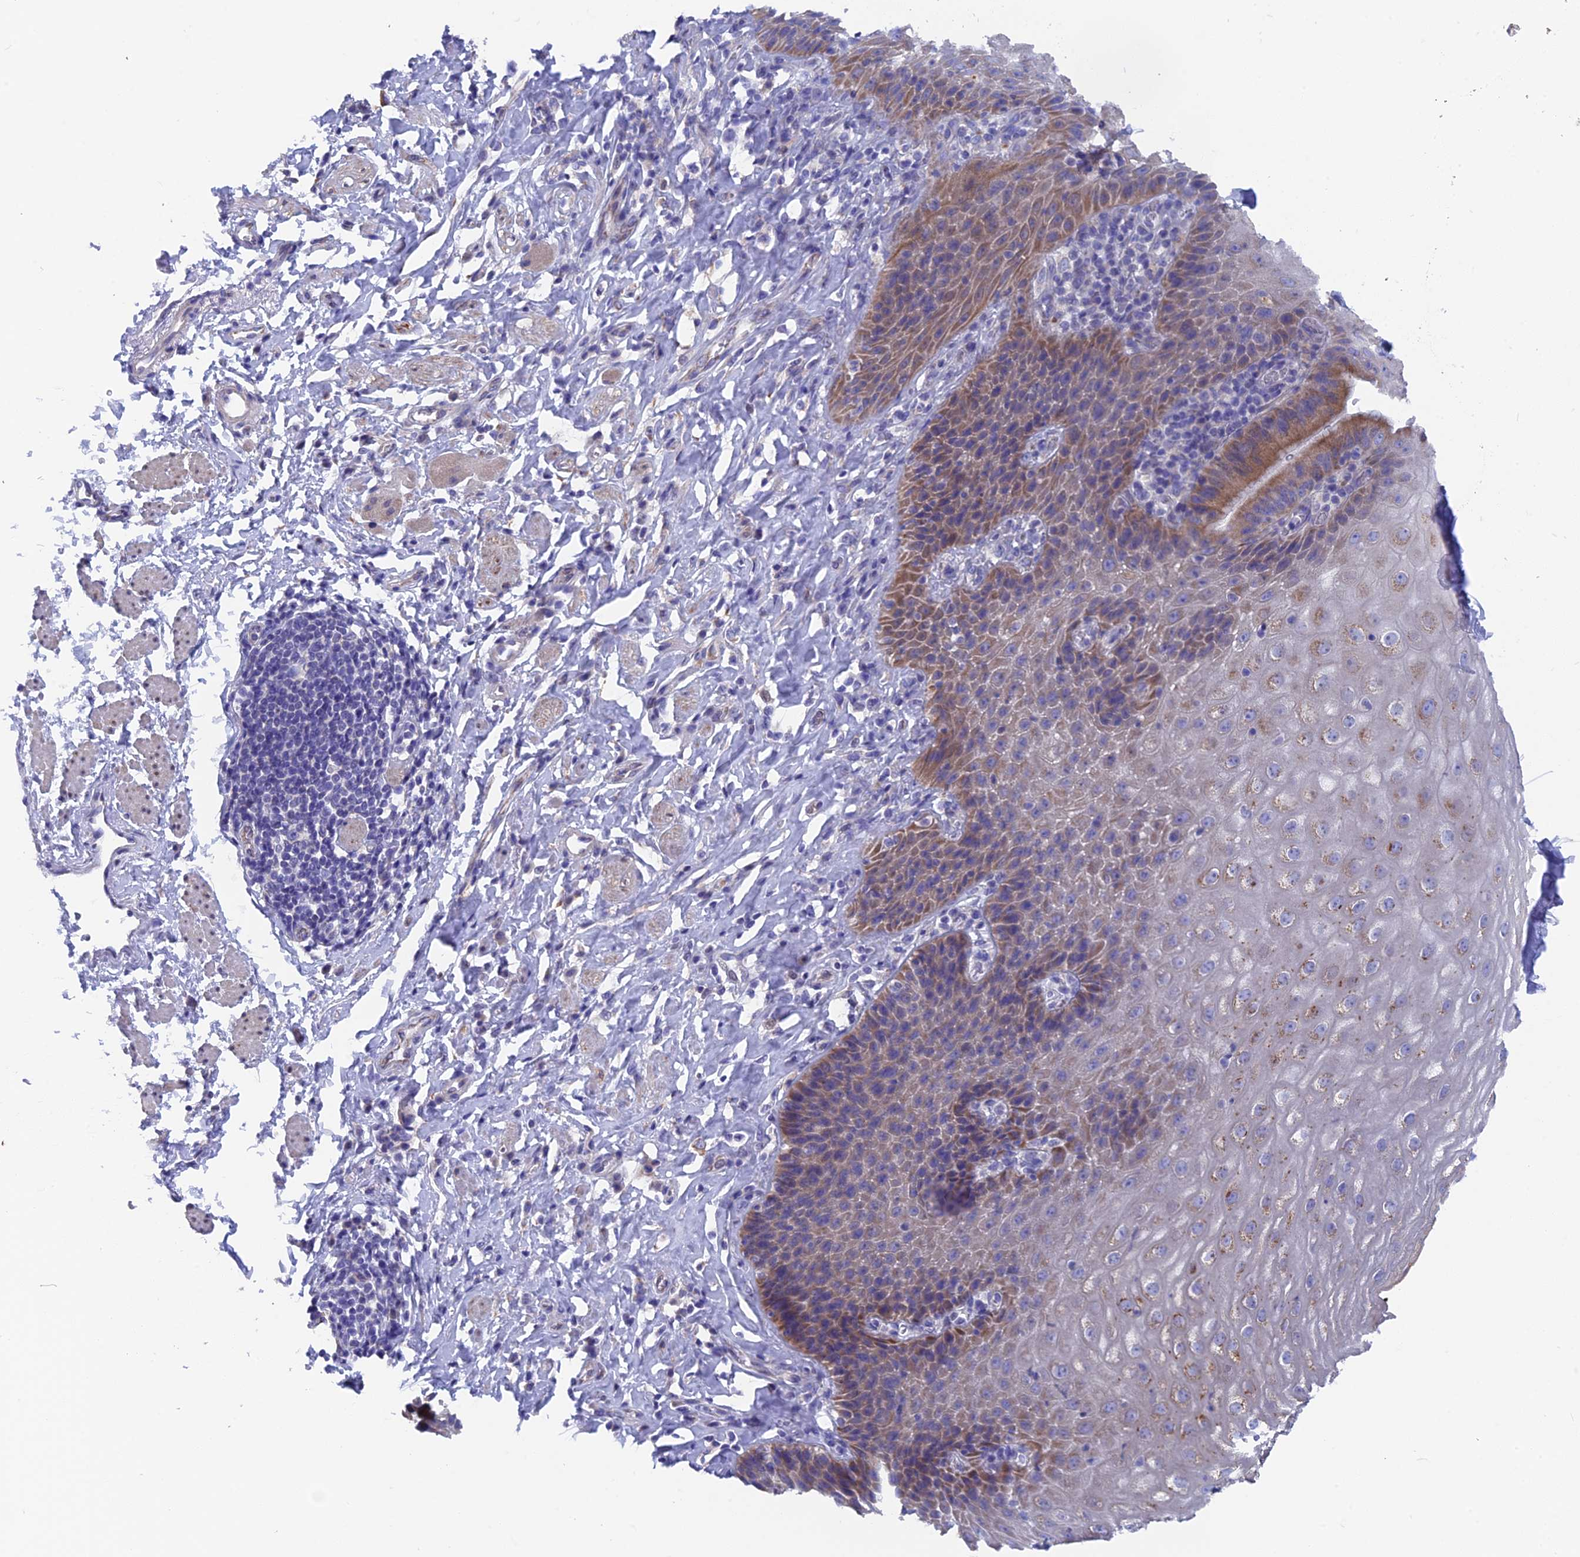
{"staining": {"intensity": "moderate", "quantity": "25%-75%", "location": "cytoplasmic/membranous"}, "tissue": "esophagus", "cell_type": "Squamous epithelial cells", "image_type": "normal", "snomed": [{"axis": "morphology", "description": "Normal tissue, NOS"}, {"axis": "topography", "description": "Esophagus"}], "caption": "Protein positivity by immunohistochemistry (IHC) reveals moderate cytoplasmic/membranous expression in about 25%-75% of squamous epithelial cells in normal esophagus.", "gene": "AK4P3", "patient": {"sex": "female", "age": 61}}